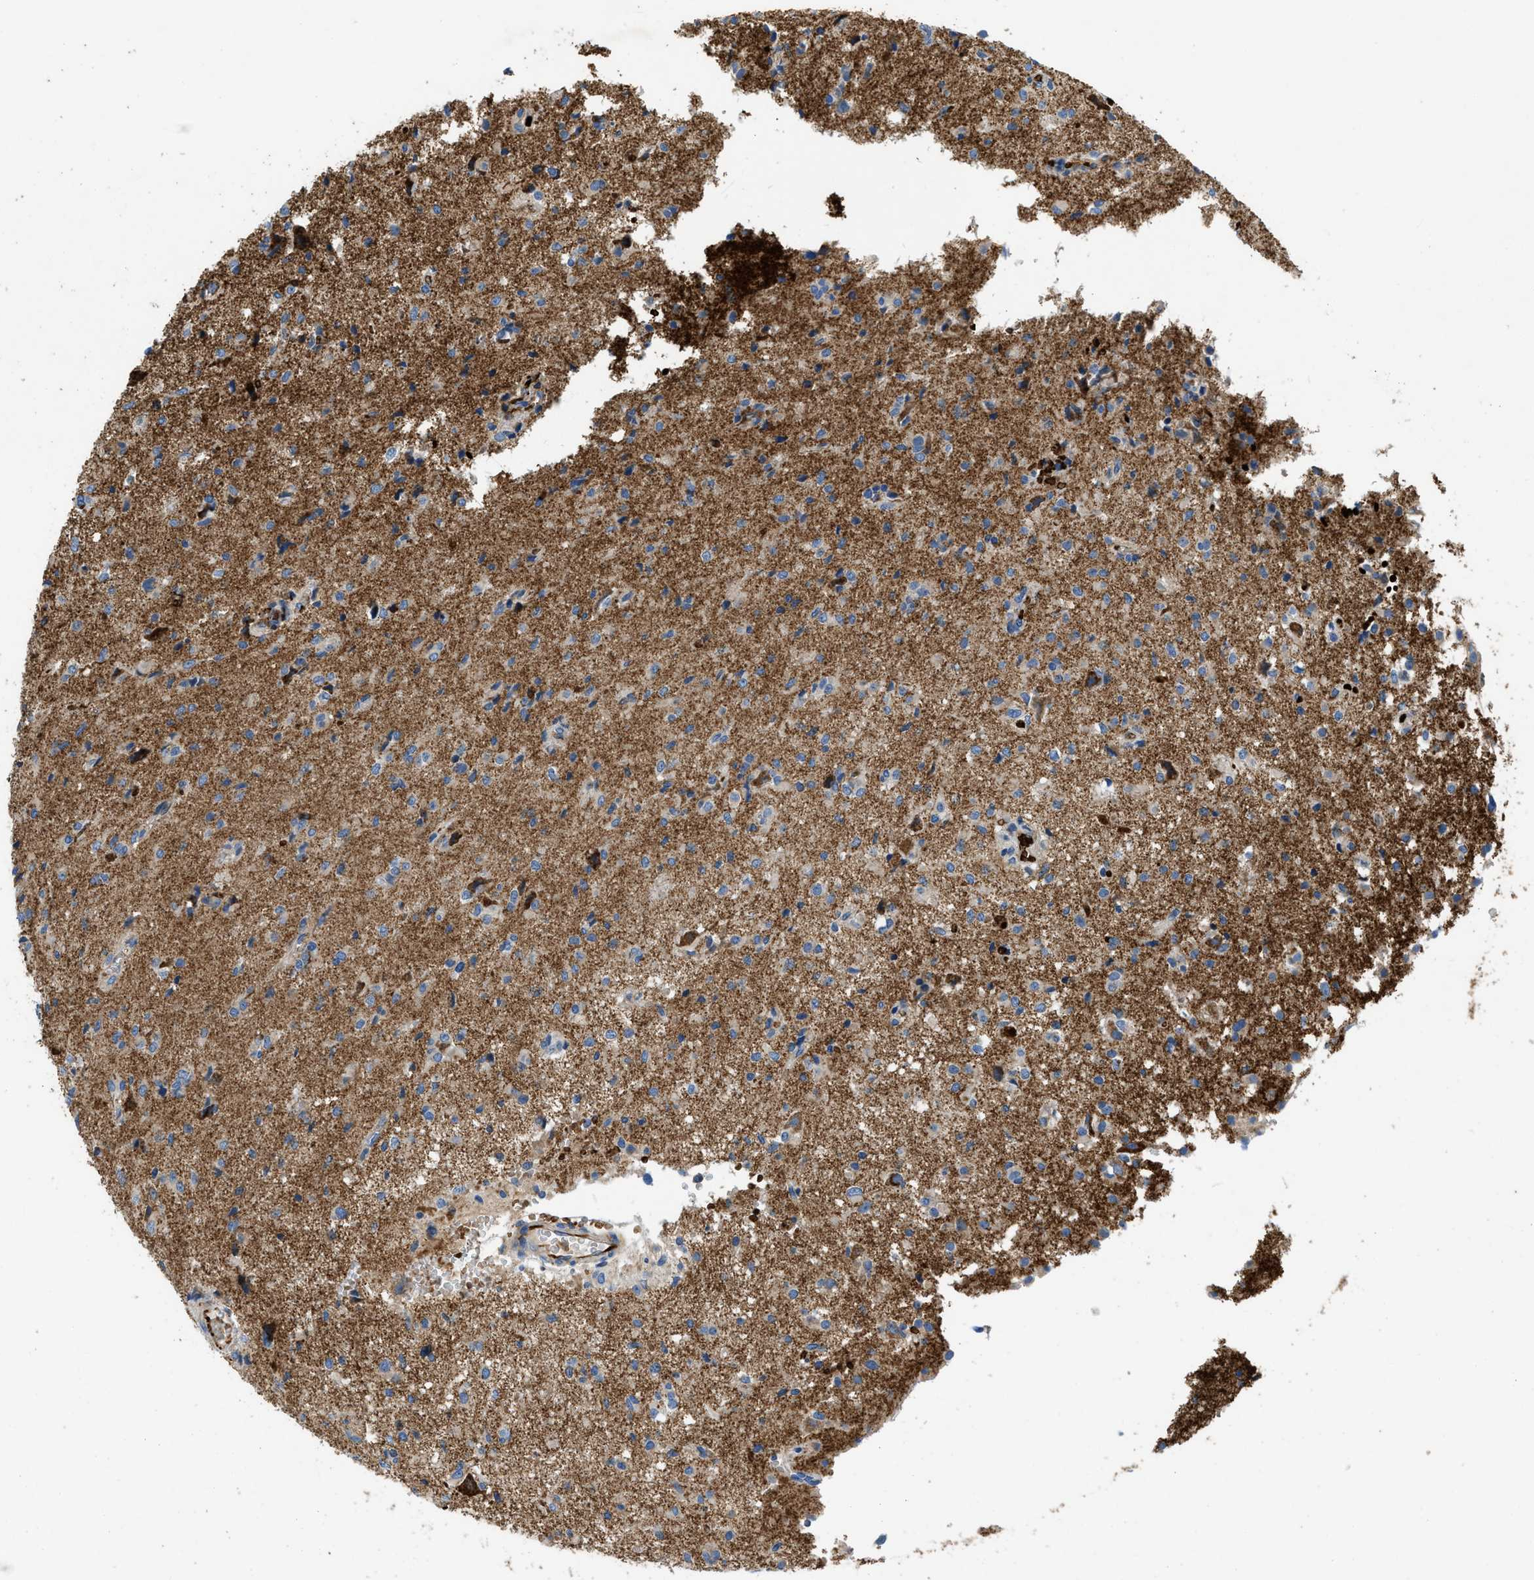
{"staining": {"intensity": "weak", "quantity": ">75%", "location": "cytoplasmic/membranous"}, "tissue": "glioma", "cell_type": "Tumor cells", "image_type": "cancer", "snomed": [{"axis": "morphology", "description": "Glioma, malignant, High grade"}, {"axis": "topography", "description": "Brain"}], "caption": "About >75% of tumor cells in glioma exhibit weak cytoplasmic/membranous protein expression as visualized by brown immunohistochemical staining.", "gene": "ZNF831", "patient": {"sex": "female", "age": 59}}